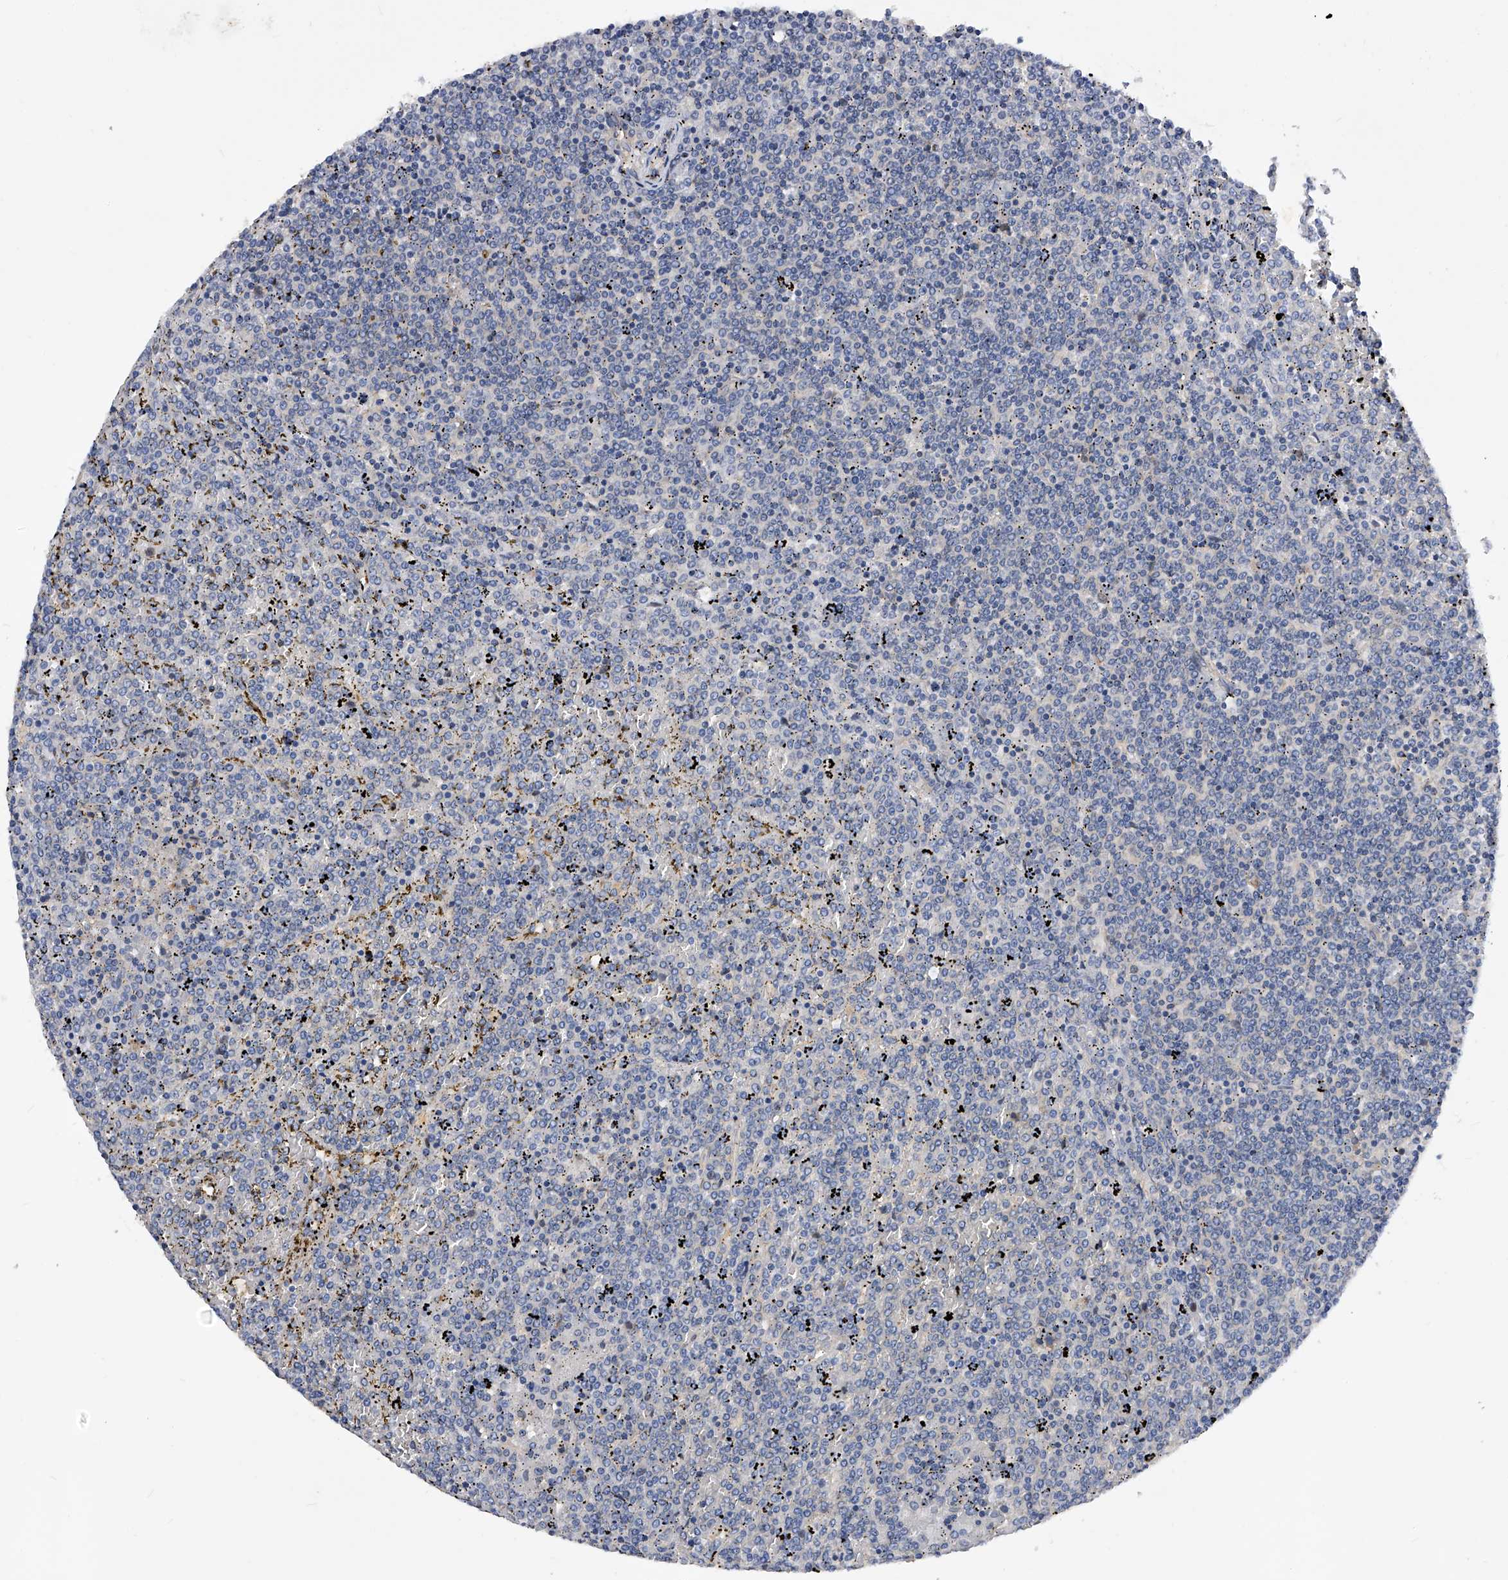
{"staining": {"intensity": "negative", "quantity": "none", "location": "none"}, "tissue": "lymphoma", "cell_type": "Tumor cells", "image_type": "cancer", "snomed": [{"axis": "morphology", "description": "Malignant lymphoma, non-Hodgkin's type, Low grade"}, {"axis": "topography", "description": "Spleen"}], "caption": "High power microscopy micrograph of an immunohistochemistry histopathology image of lymphoma, revealing no significant staining in tumor cells.", "gene": "PPP5C", "patient": {"sex": "female", "age": 19}}